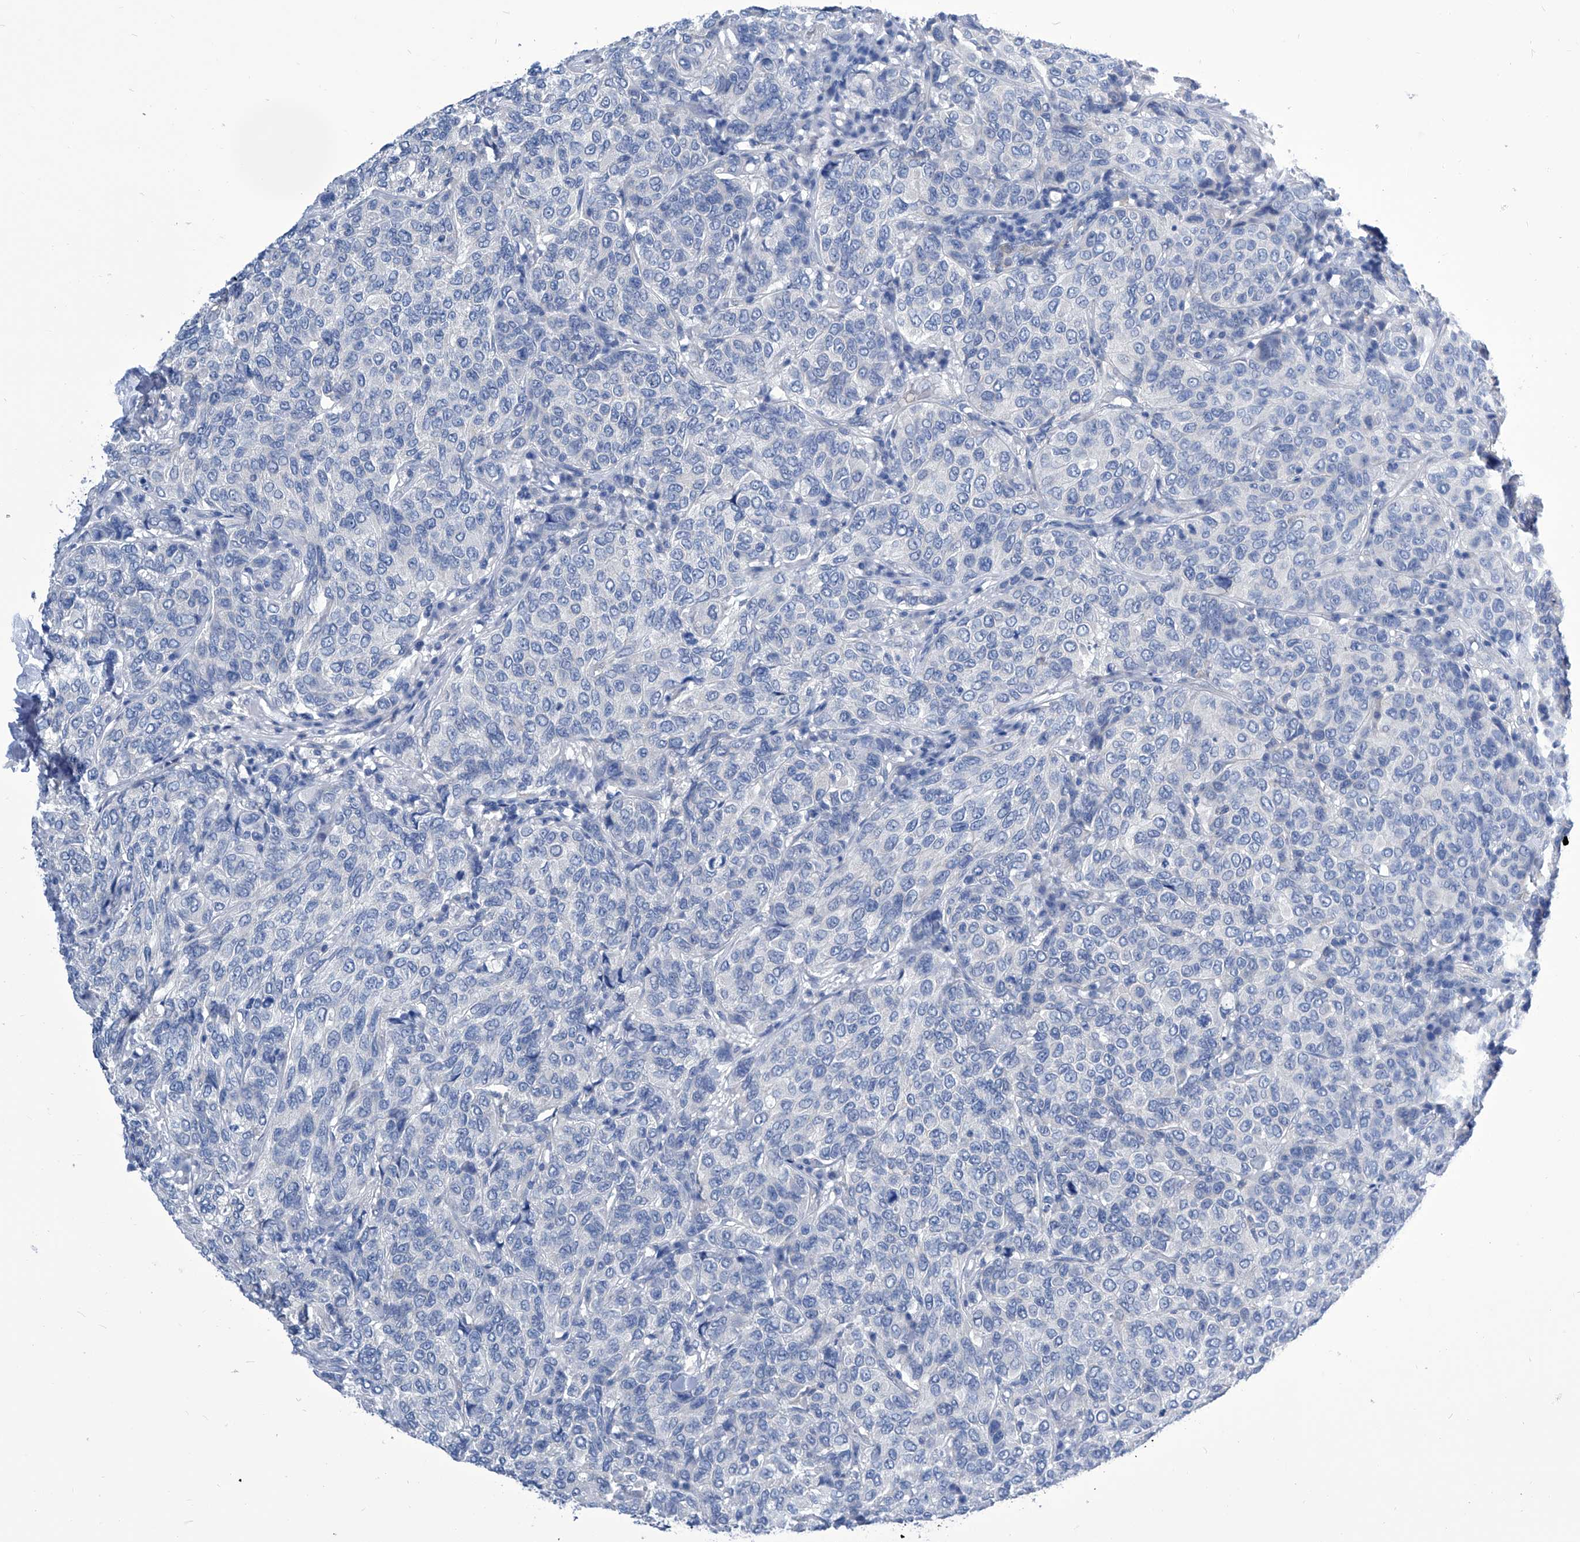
{"staining": {"intensity": "negative", "quantity": "none", "location": "none"}, "tissue": "breast cancer", "cell_type": "Tumor cells", "image_type": "cancer", "snomed": [{"axis": "morphology", "description": "Duct carcinoma"}, {"axis": "topography", "description": "Breast"}], "caption": "Breast cancer (infiltrating ductal carcinoma) was stained to show a protein in brown. There is no significant expression in tumor cells. (DAB immunohistochemistry (IHC) with hematoxylin counter stain).", "gene": "IMPA2", "patient": {"sex": "female", "age": 55}}